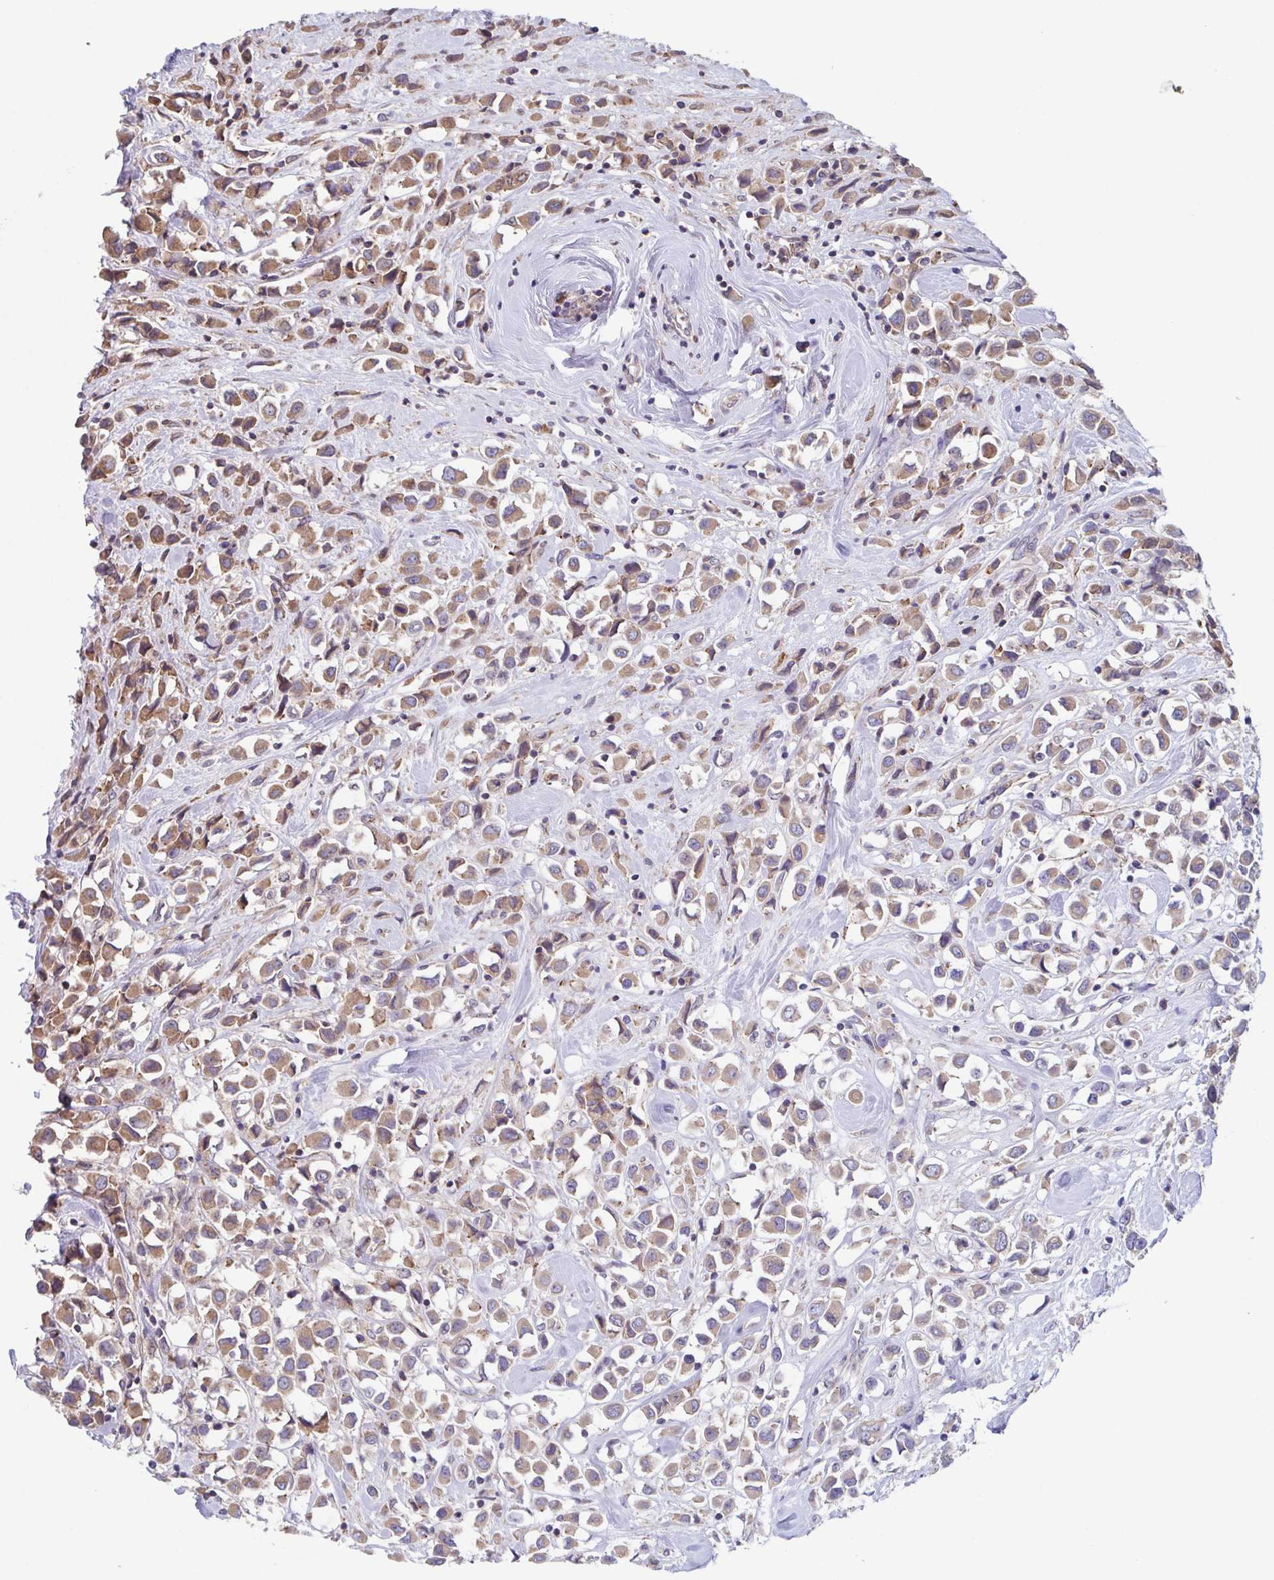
{"staining": {"intensity": "moderate", "quantity": ">75%", "location": "cytoplasmic/membranous"}, "tissue": "breast cancer", "cell_type": "Tumor cells", "image_type": "cancer", "snomed": [{"axis": "morphology", "description": "Duct carcinoma"}, {"axis": "topography", "description": "Breast"}], "caption": "This micrograph demonstrates immunohistochemistry (IHC) staining of human invasive ductal carcinoma (breast), with medium moderate cytoplasmic/membranous expression in approximately >75% of tumor cells.", "gene": "COPB1", "patient": {"sex": "female", "age": 61}}